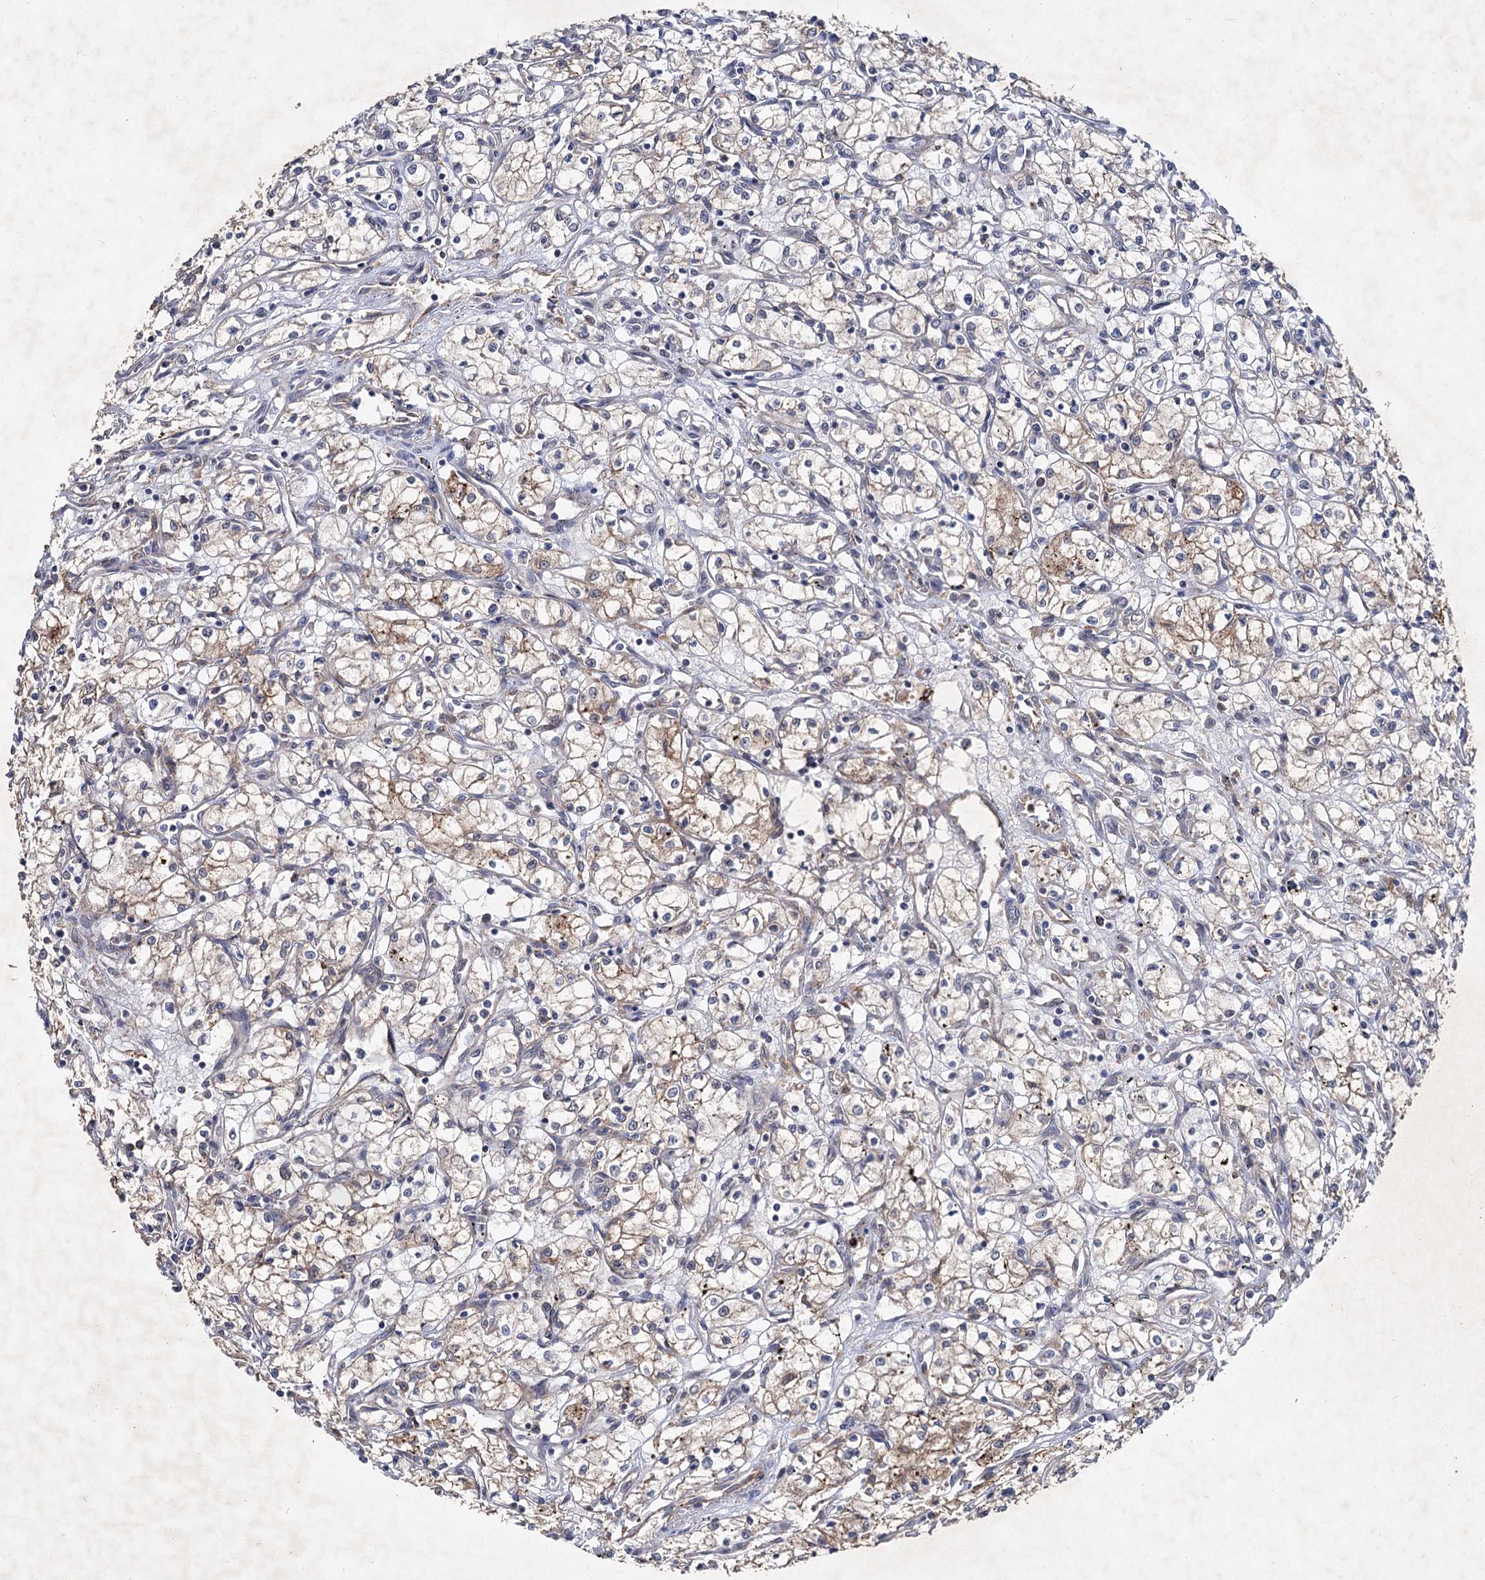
{"staining": {"intensity": "weak", "quantity": ">75%", "location": "cytoplasmic/membranous"}, "tissue": "renal cancer", "cell_type": "Tumor cells", "image_type": "cancer", "snomed": [{"axis": "morphology", "description": "Adenocarcinoma, NOS"}, {"axis": "topography", "description": "Kidney"}], "caption": "Immunohistochemical staining of renal adenocarcinoma demonstrates low levels of weak cytoplasmic/membranous expression in about >75% of tumor cells.", "gene": "NUDCD2", "patient": {"sex": "male", "age": 59}}